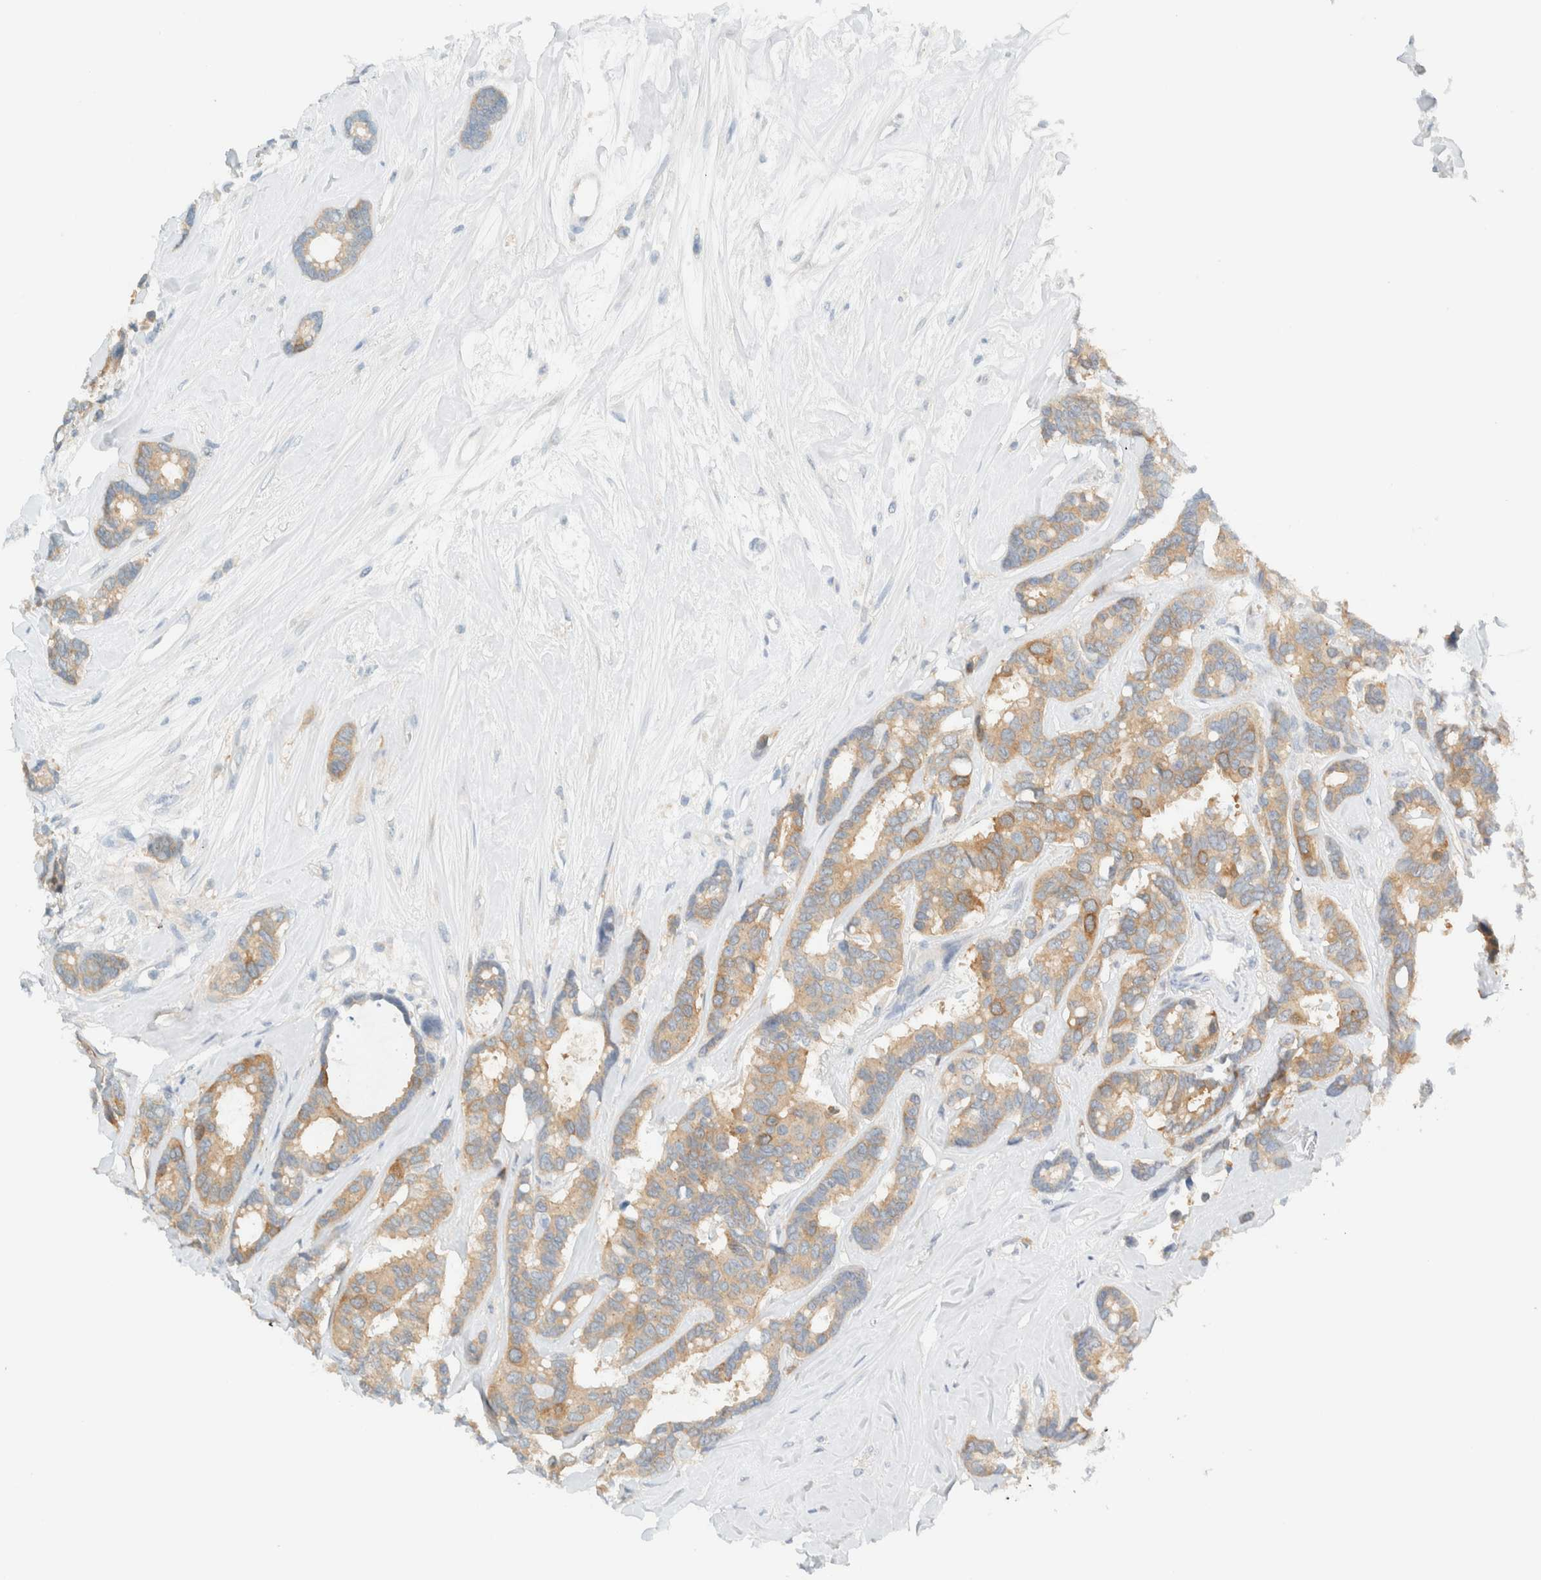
{"staining": {"intensity": "moderate", "quantity": ">75%", "location": "cytoplasmic/membranous"}, "tissue": "breast cancer", "cell_type": "Tumor cells", "image_type": "cancer", "snomed": [{"axis": "morphology", "description": "Duct carcinoma"}, {"axis": "topography", "description": "Breast"}], "caption": "Moderate cytoplasmic/membranous positivity for a protein is seen in approximately >75% of tumor cells of breast invasive ductal carcinoma using IHC.", "gene": "NDE1", "patient": {"sex": "female", "age": 87}}